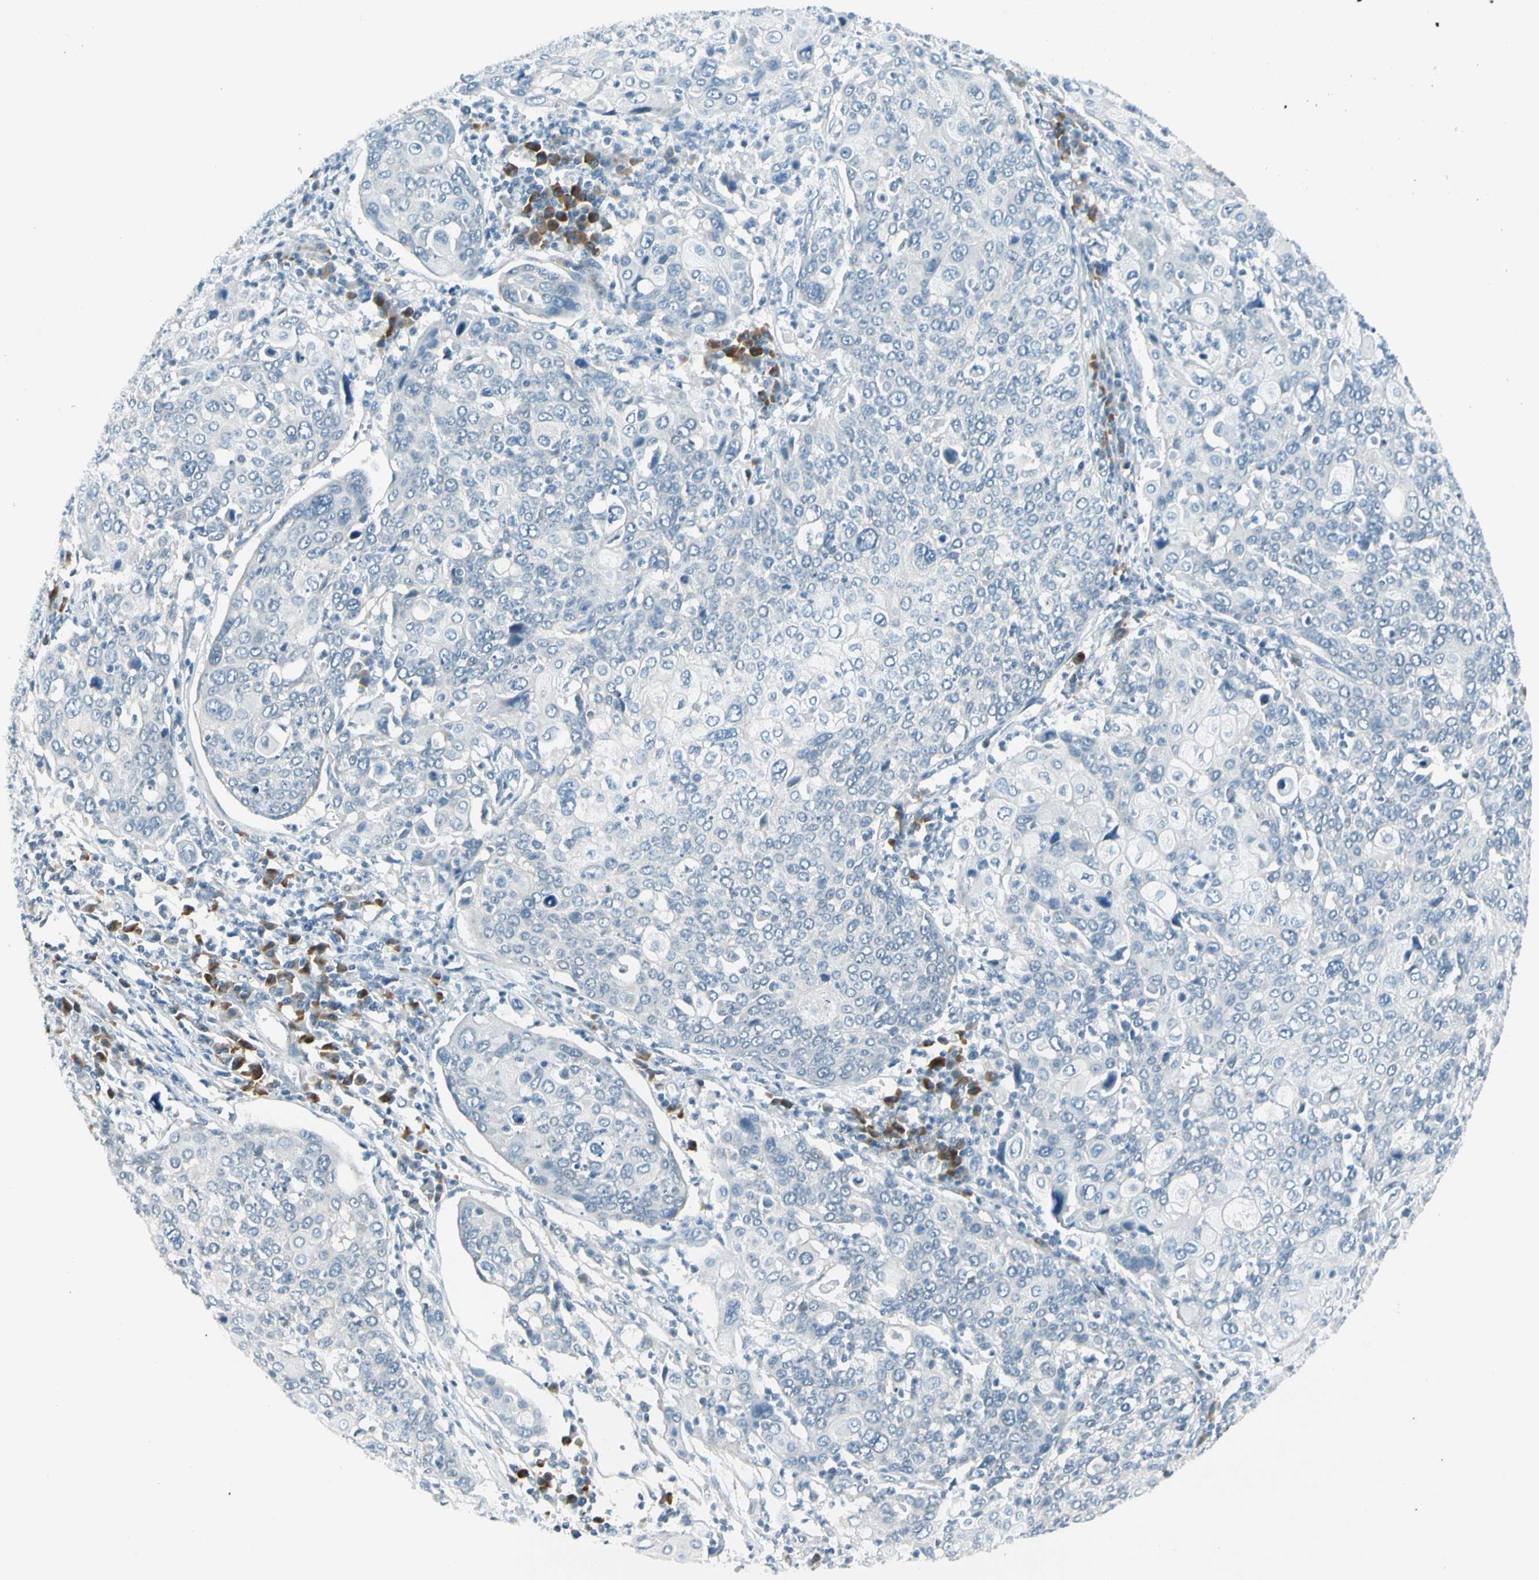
{"staining": {"intensity": "negative", "quantity": "none", "location": "none"}, "tissue": "cervical cancer", "cell_type": "Tumor cells", "image_type": "cancer", "snomed": [{"axis": "morphology", "description": "Squamous cell carcinoma, NOS"}, {"axis": "topography", "description": "Cervix"}], "caption": "Cervical cancer was stained to show a protein in brown. There is no significant expression in tumor cells. (Immunohistochemistry (ihc), brightfield microscopy, high magnification).", "gene": "ZSCAN1", "patient": {"sex": "female", "age": 40}}